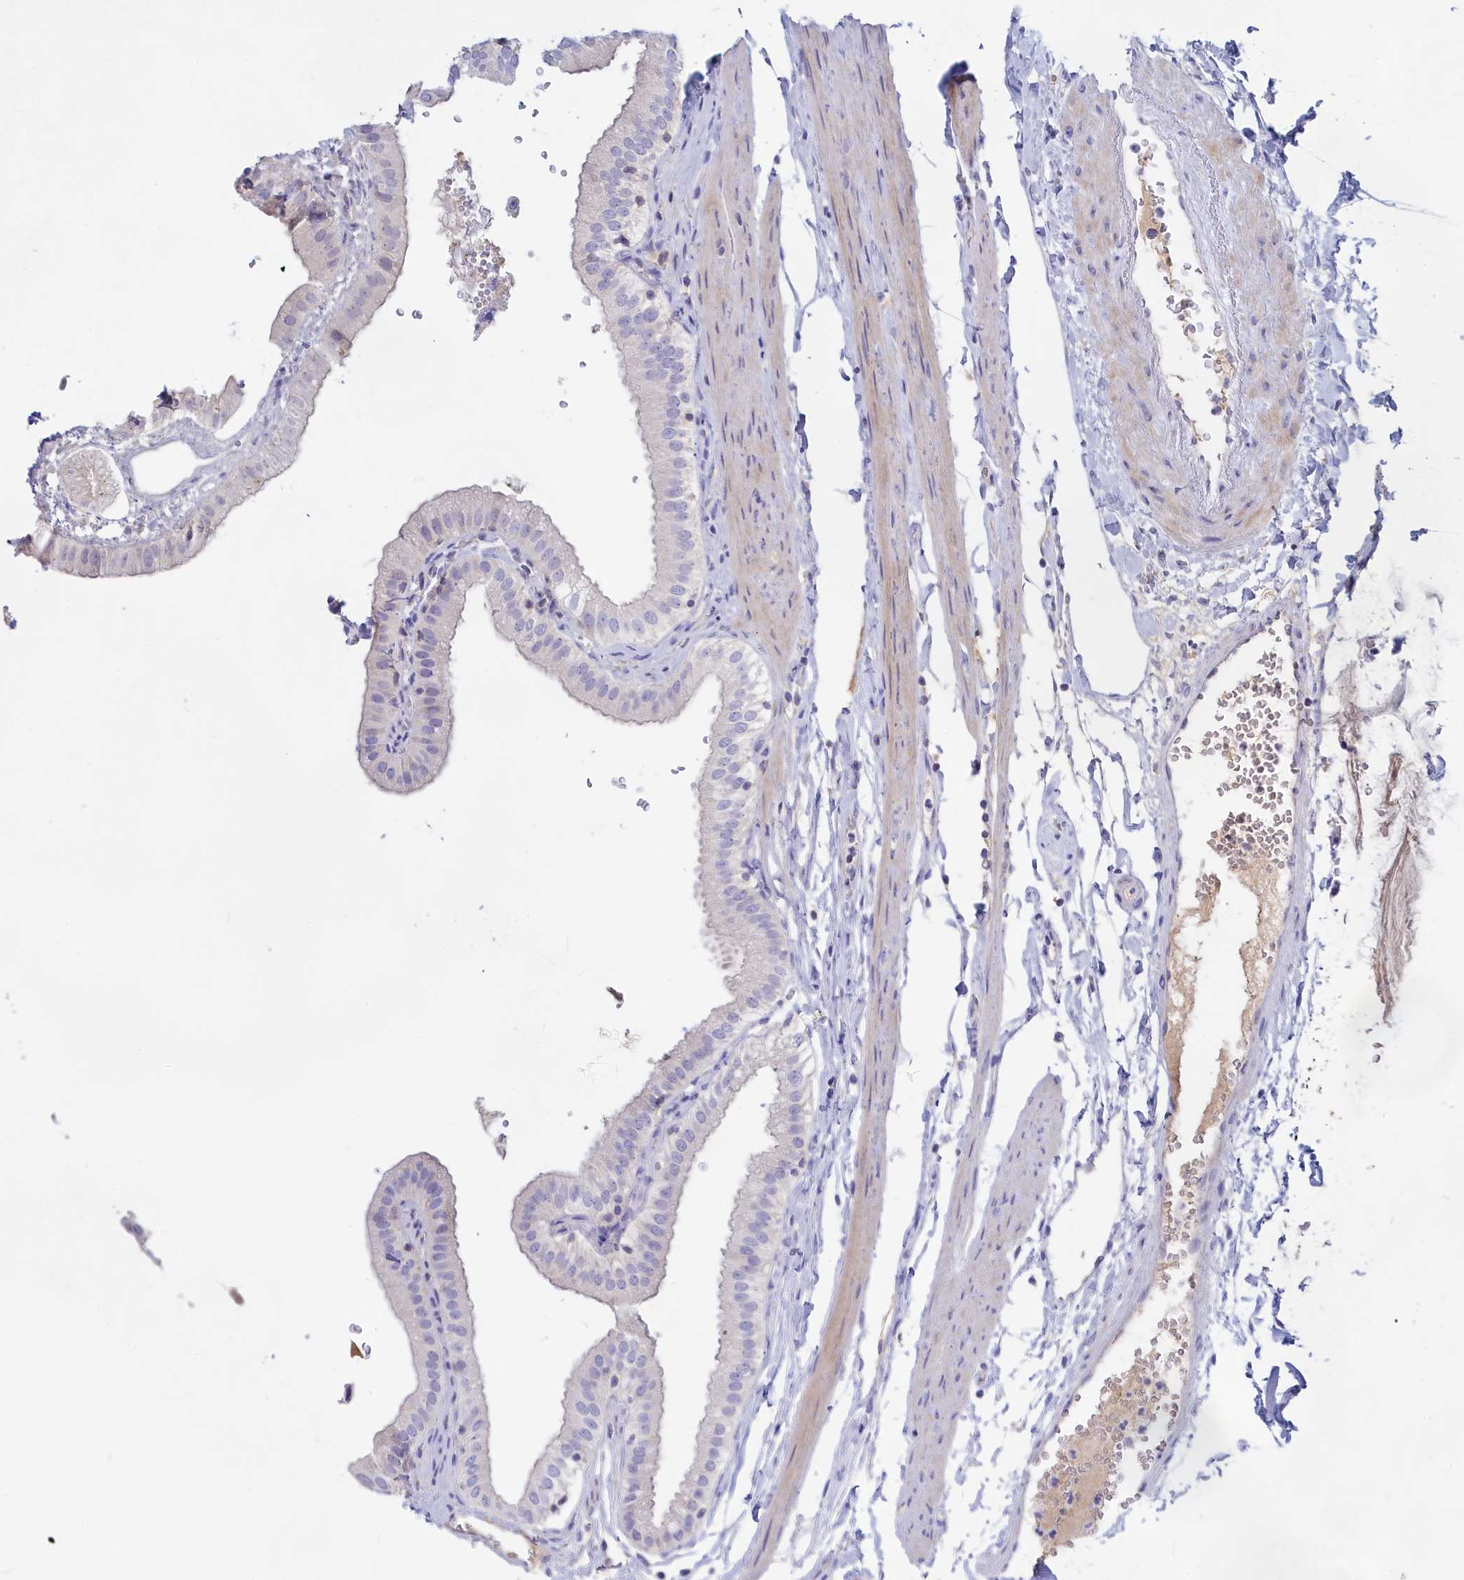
{"staining": {"intensity": "negative", "quantity": "none", "location": "none"}, "tissue": "gallbladder", "cell_type": "Glandular cells", "image_type": "normal", "snomed": [{"axis": "morphology", "description": "Normal tissue, NOS"}, {"axis": "topography", "description": "Gallbladder"}], "caption": "This is an IHC photomicrograph of benign gallbladder. There is no positivity in glandular cells.", "gene": "ADGRA1", "patient": {"sex": "female", "age": 61}}